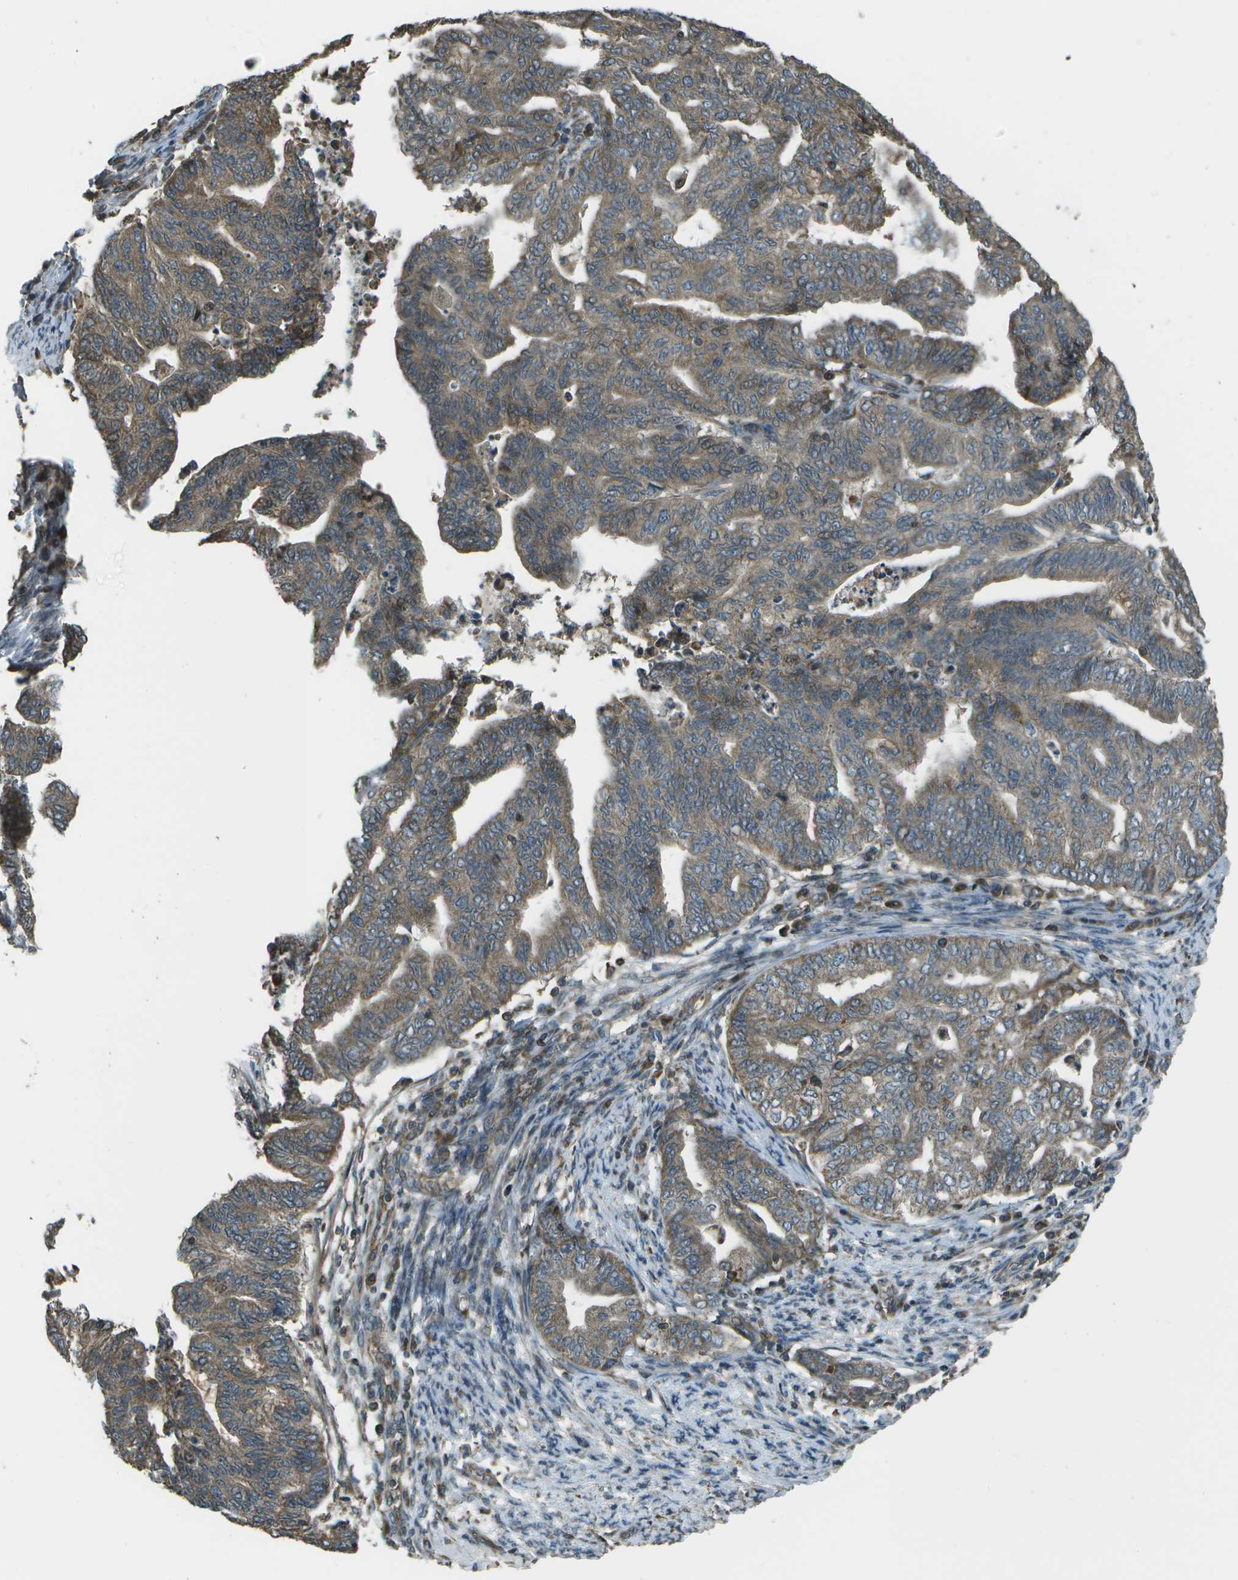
{"staining": {"intensity": "moderate", "quantity": ">75%", "location": "cytoplasmic/membranous"}, "tissue": "endometrial cancer", "cell_type": "Tumor cells", "image_type": "cancer", "snomed": [{"axis": "morphology", "description": "Adenocarcinoma, NOS"}, {"axis": "topography", "description": "Endometrium"}], "caption": "IHC image of neoplastic tissue: endometrial cancer (adenocarcinoma) stained using immunohistochemistry displays medium levels of moderate protein expression localized specifically in the cytoplasmic/membranous of tumor cells, appearing as a cytoplasmic/membranous brown color.", "gene": "PLPBP", "patient": {"sex": "female", "age": 79}}